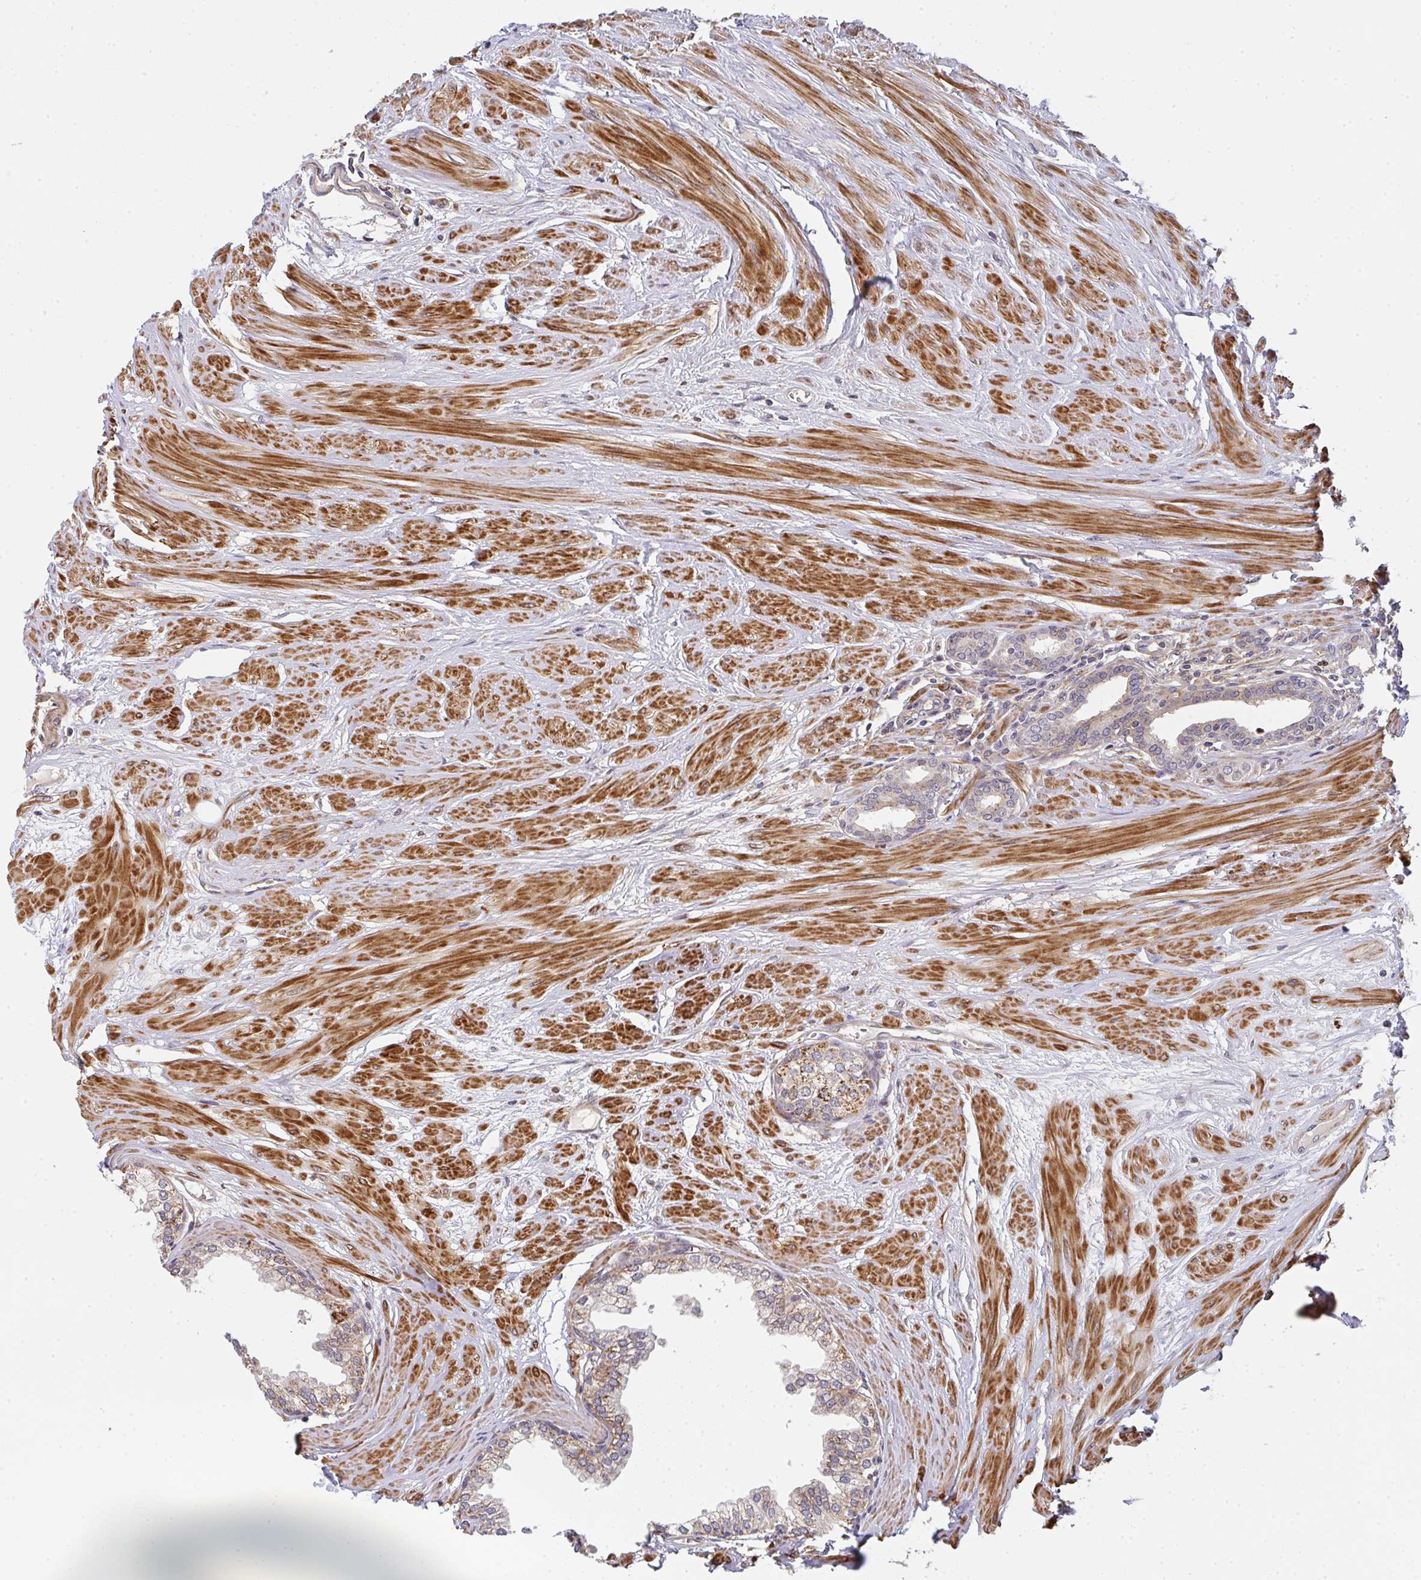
{"staining": {"intensity": "moderate", "quantity": "25%-75%", "location": "cytoplasmic/membranous"}, "tissue": "prostate", "cell_type": "Glandular cells", "image_type": "normal", "snomed": [{"axis": "morphology", "description": "Normal tissue, NOS"}, {"axis": "topography", "description": "Prostate"}, {"axis": "topography", "description": "Peripheral nerve tissue"}], "caption": "A histopathology image of human prostate stained for a protein exhibits moderate cytoplasmic/membranous brown staining in glandular cells.", "gene": "SIMC1", "patient": {"sex": "male", "age": 55}}